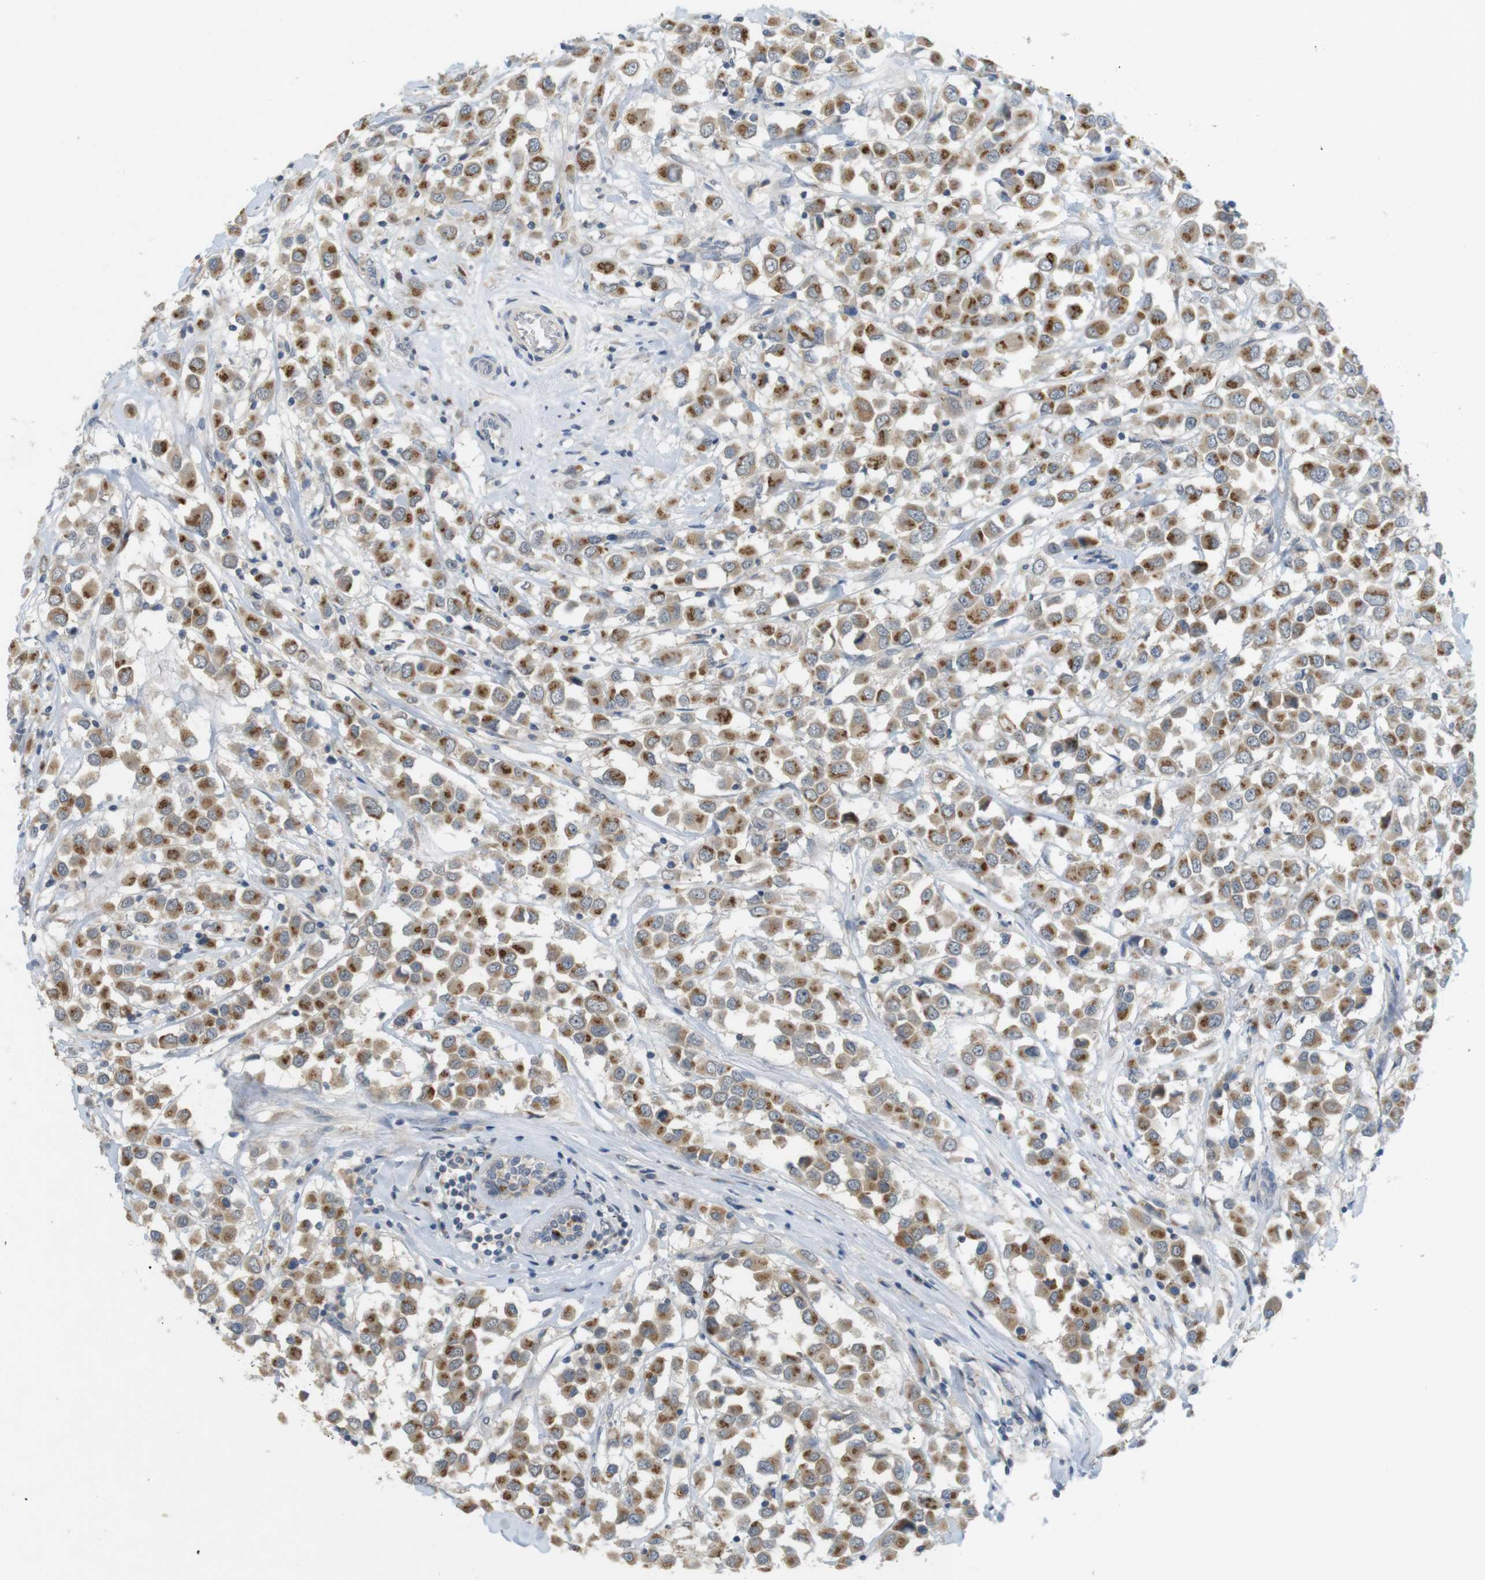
{"staining": {"intensity": "moderate", "quantity": ">75%", "location": "cytoplasmic/membranous"}, "tissue": "breast cancer", "cell_type": "Tumor cells", "image_type": "cancer", "snomed": [{"axis": "morphology", "description": "Duct carcinoma"}, {"axis": "topography", "description": "Breast"}], "caption": "A medium amount of moderate cytoplasmic/membranous positivity is identified in about >75% of tumor cells in breast infiltrating ductal carcinoma tissue.", "gene": "YIPF3", "patient": {"sex": "female", "age": 61}}